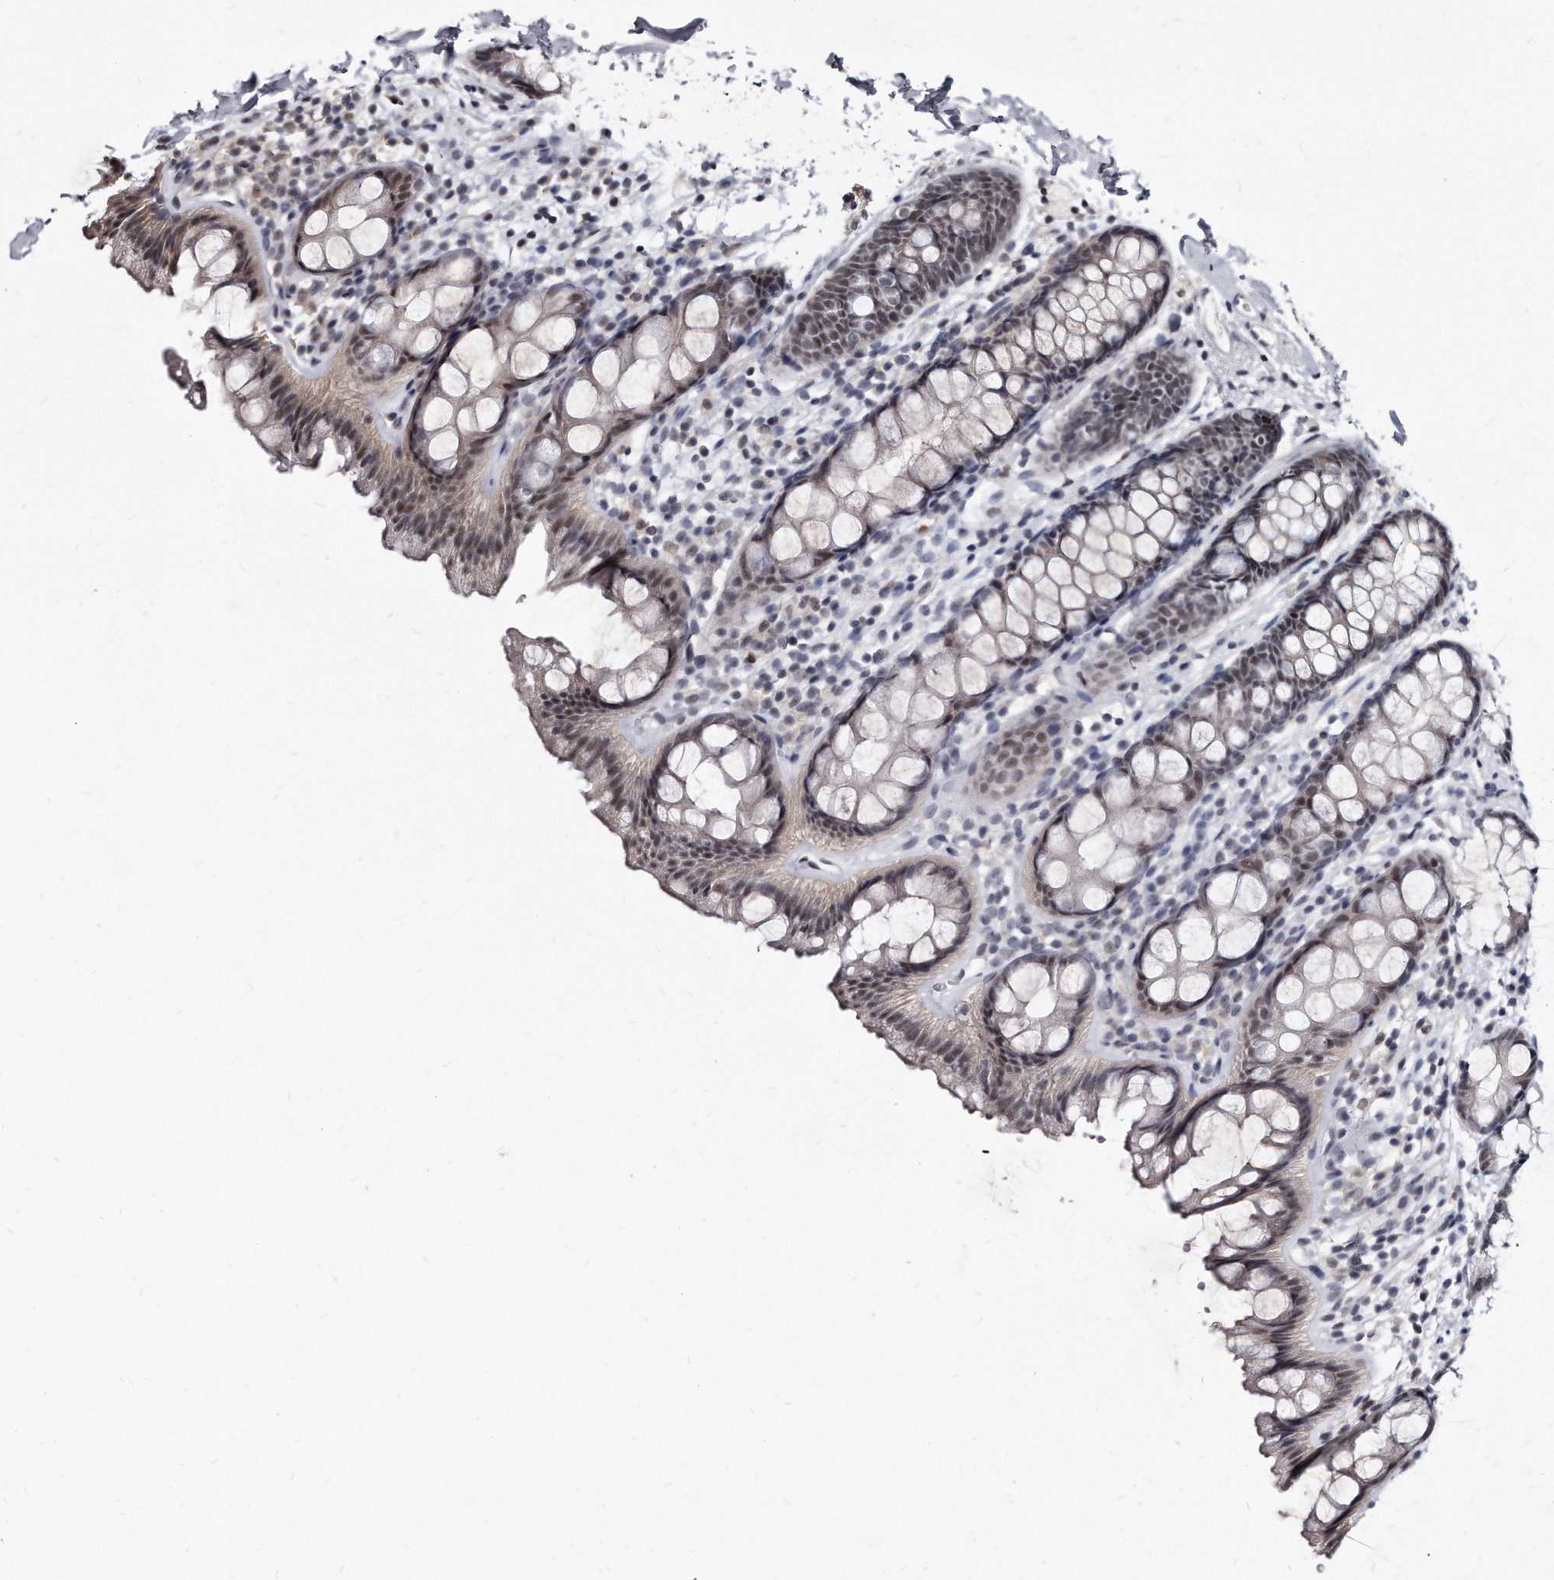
{"staining": {"intensity": "negative", "quantity": "none", "location": "none"}, "tissue": "rectum", "cell_type": "Glandular cells", "image_type": "normal", "snomed": [{"axis": "morphology", "description": "Normal tissue, NOS"}, {"axis": "topography", "description": "Rectum"}], "caption": "A histopathology image of rectum stained for a protein demonstrates no brown staining in glandular cells.", "gene": "KLHDC3", "patient": {"sex": "female", "age": 65}}